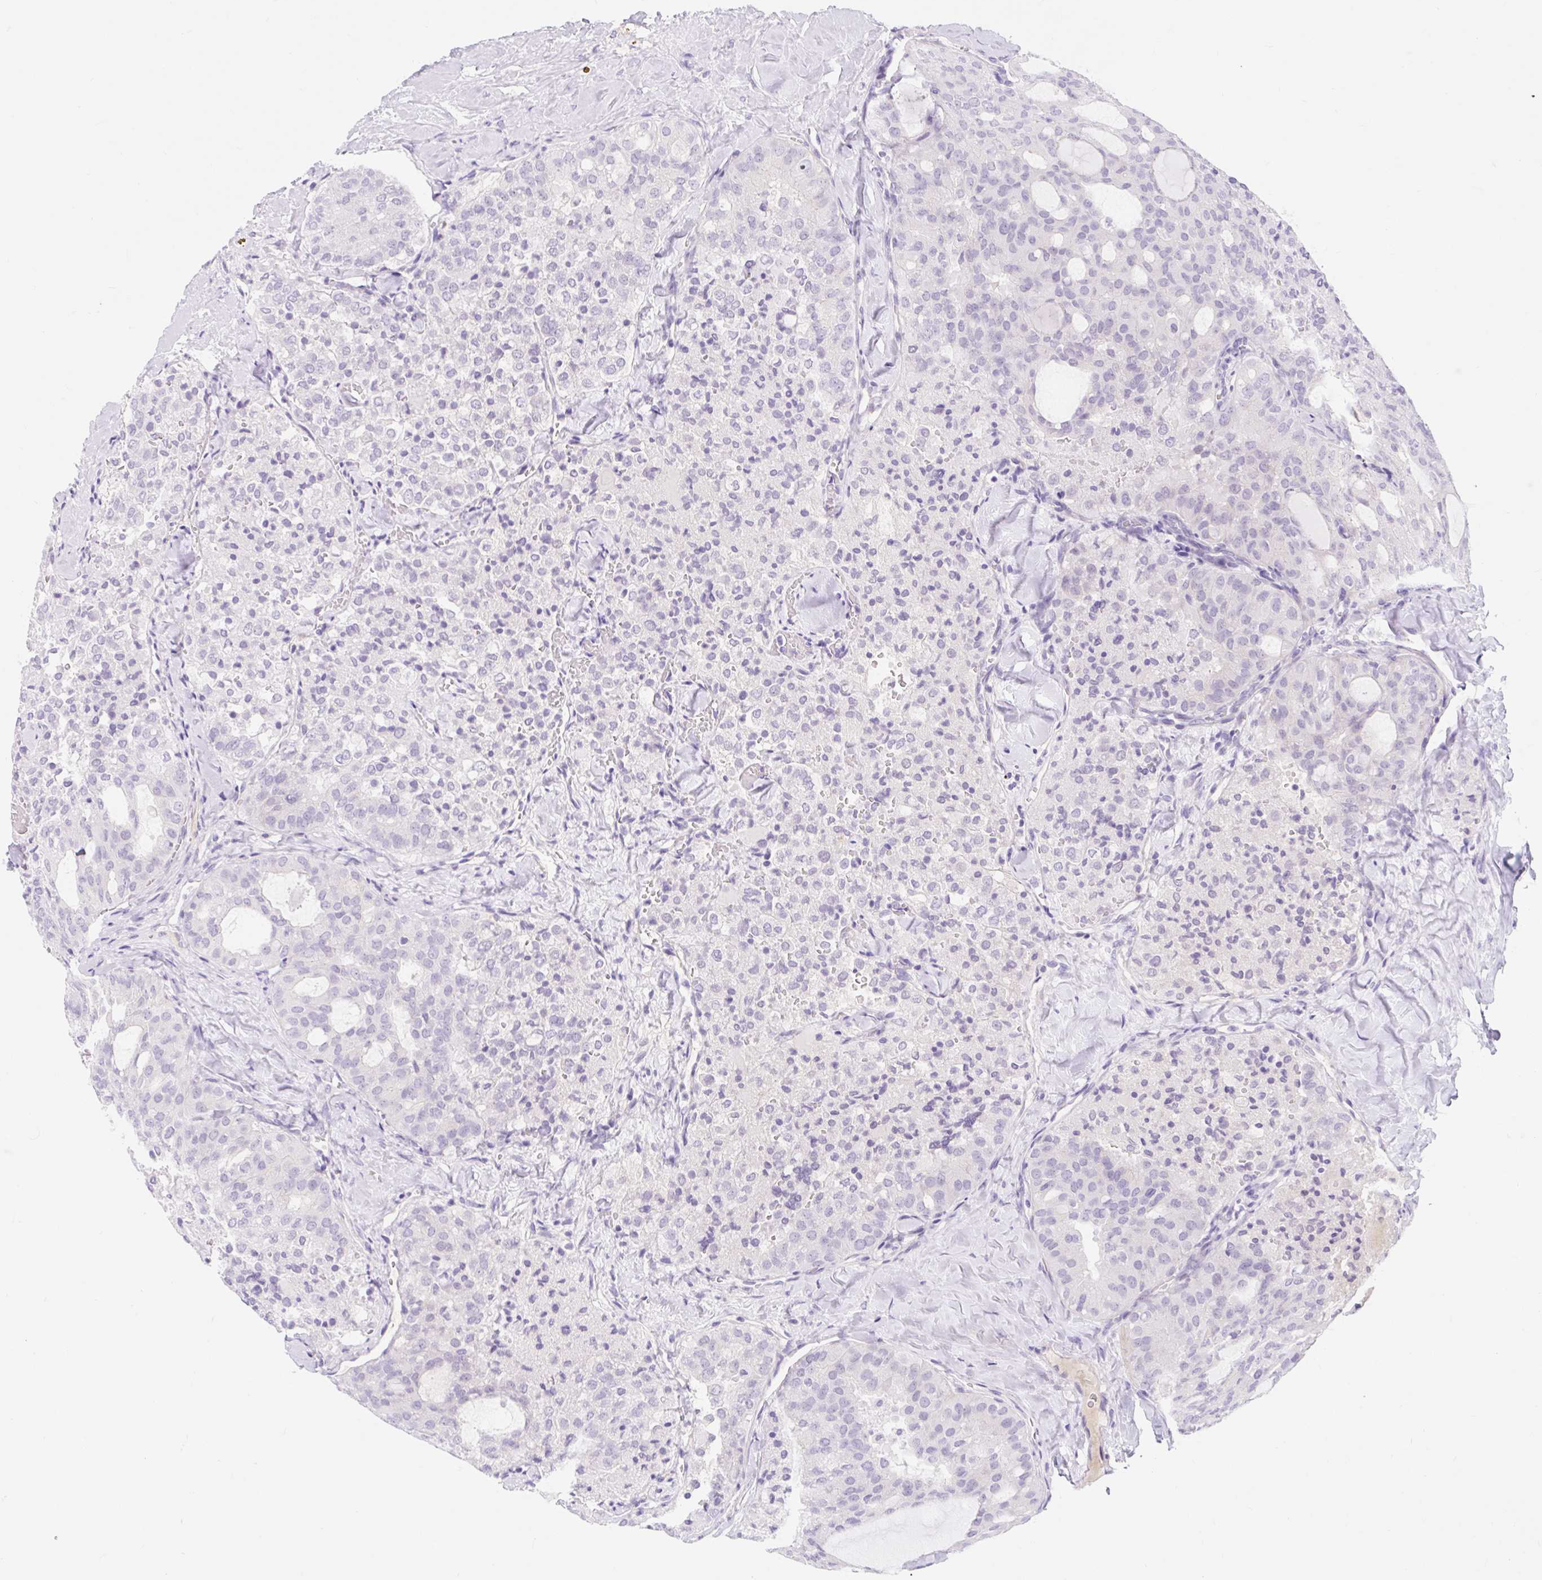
{"staining": {"intensity": "negative", "quantity": "none", "location": "none"}, "tissue": "thyroid cancer", "cell_type": "Tumor cells", "image_type": "cancer", "snomed": [{"axis": "morphology", "description": "Follicular adenoma carcinoma, NOS"}, {"axis": "topography", "description": "Thyroid gland"}], "caption": "Tumor cells are negative for brown protein staining in follicular adenoma carcinoma (thyroid). (DAB (3,3'-diaminobenzidine) IHC with hematoxylin counter stain).", "gene": "SLC28A1", "patient": {"sex": "male", "age": 75}}